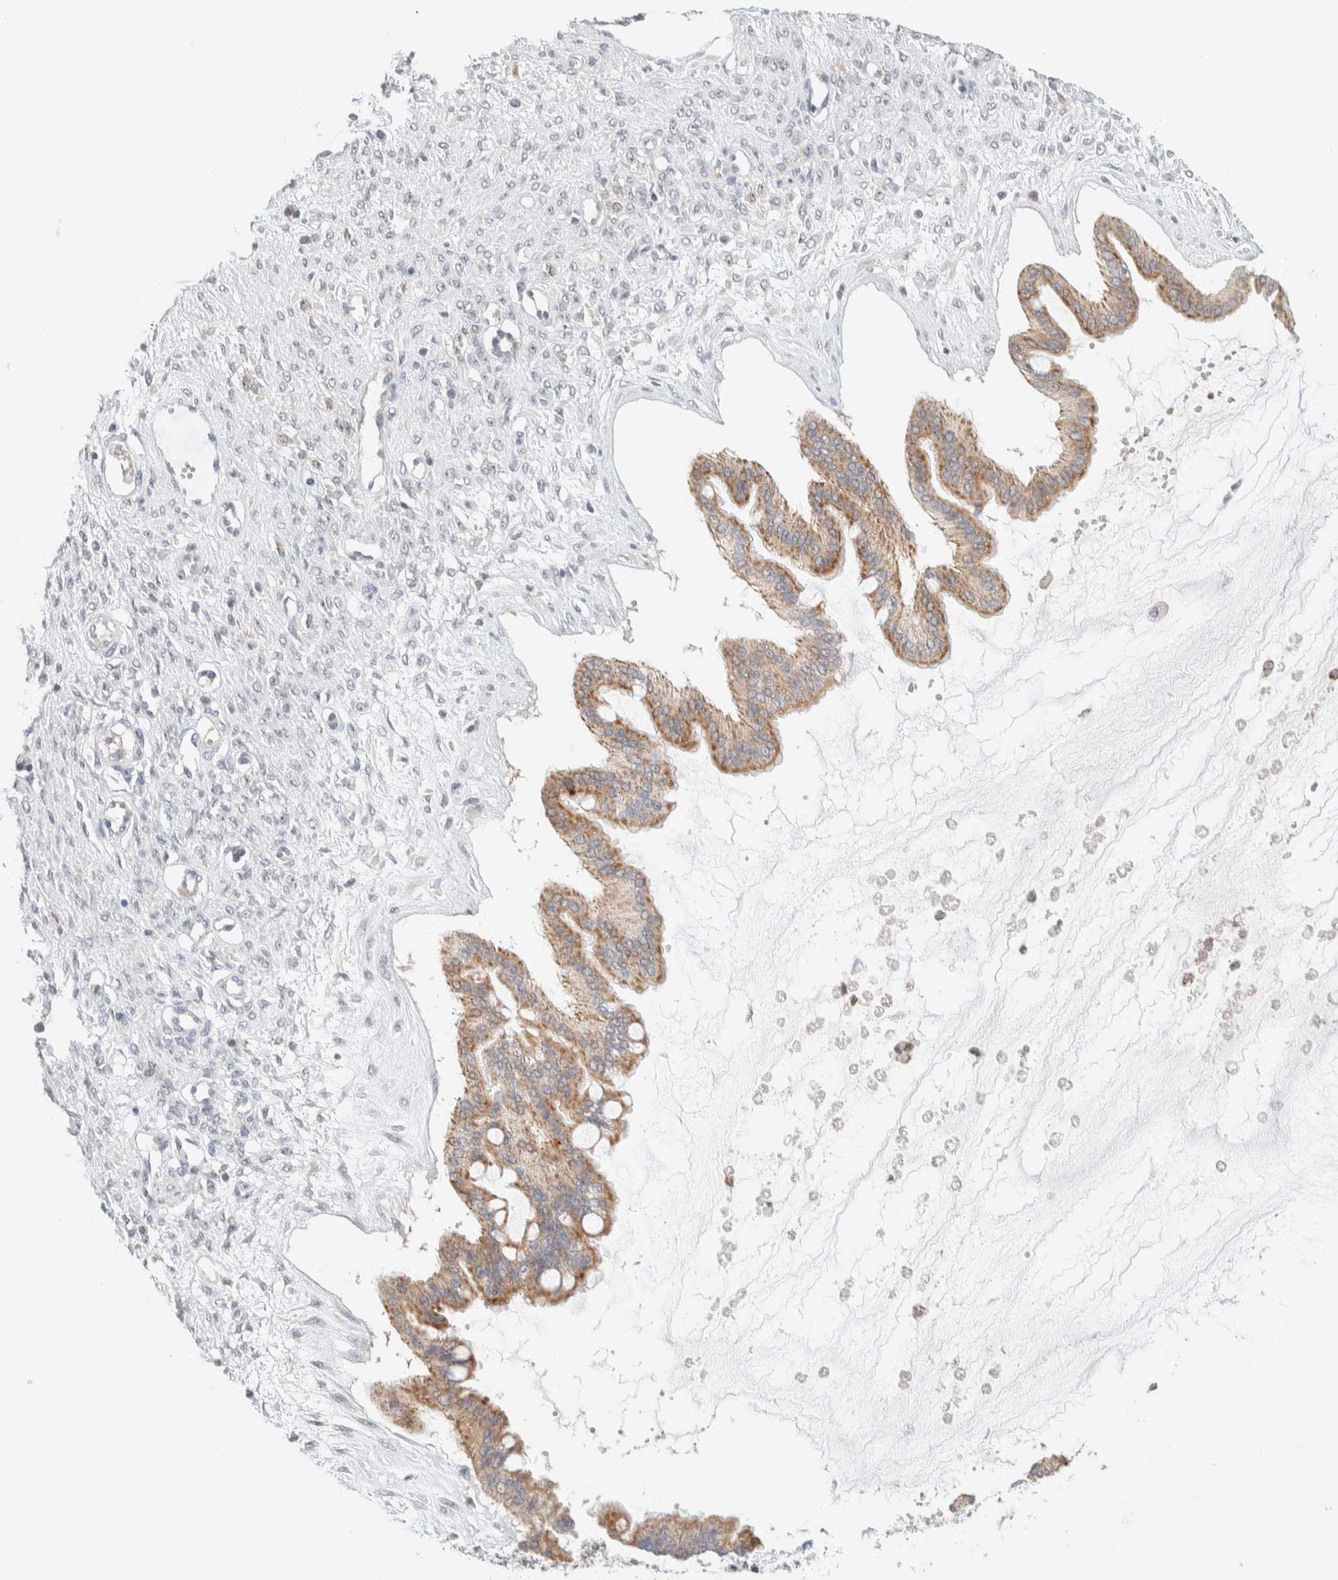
{"staining": {"intensity": "moderate", "quantity": ">75%", "location": "cytoplasmic/membranous"}, "tissue": "ovarian cancer", "cell_type": "Tumor cells", "image_type": "cancer", "snomed": [{"axis": "morphology", "description": "Cystadenocarcinoma, mucinous, NOS"}, {"axis": "topography", "description": "Ovary"}], "caption": "Immunohistochemical staining of human ovarian mucinous cystadenocarcinoma displays moderate cytoplasmic/membranous protein positivity in about >75% of tumor cells.", "gene": "HDHD3", "patient": {"sex": "female", "age": 73}}